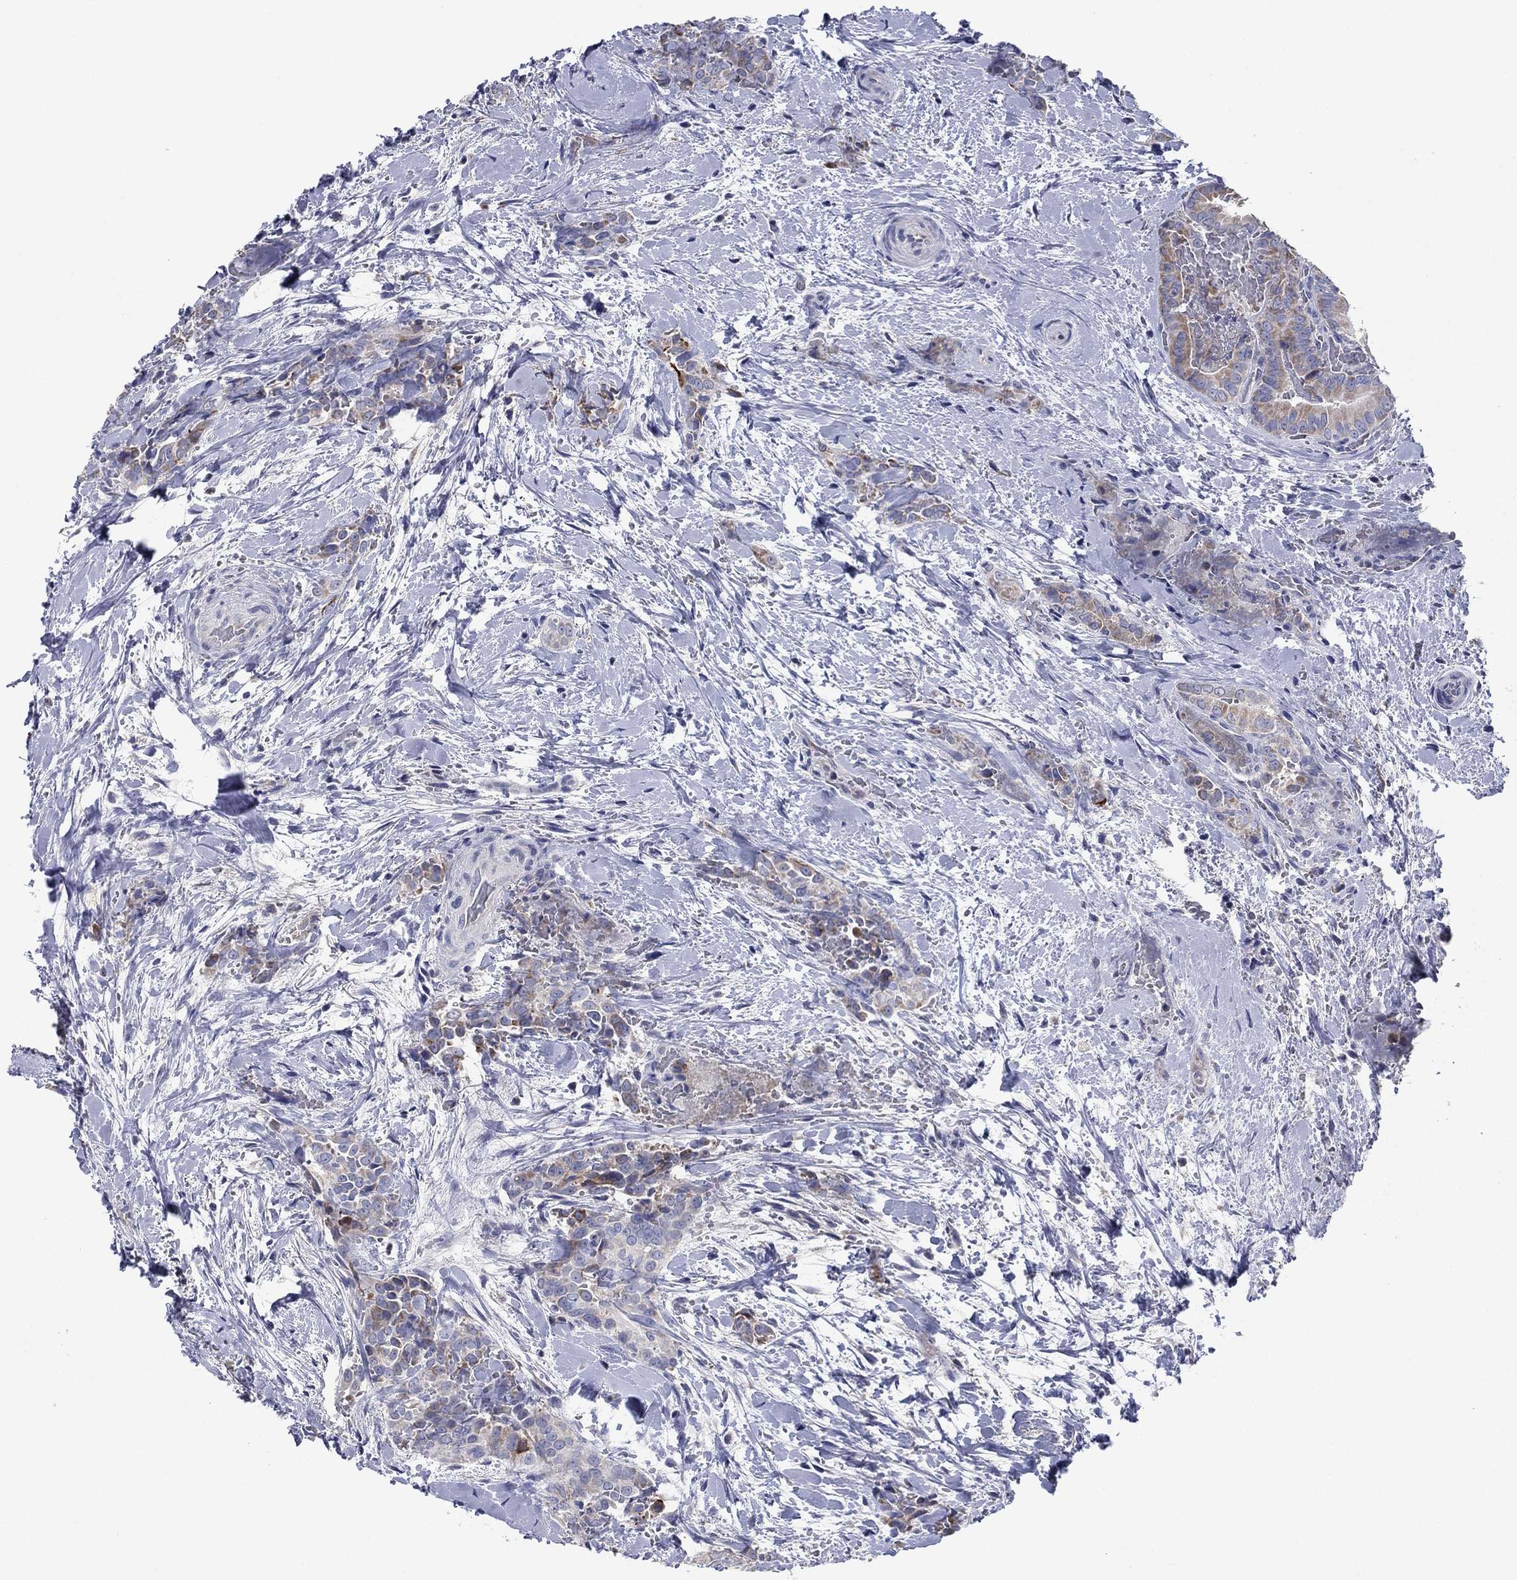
{"staining": {"intensity": "moderate", "quantity": "<25%", "location": "cytoplasmic/membranous"}, "tissue": "thyroid cancer", "cell_type": "Tumor cells", "image_type": "cancer", "snomed": [{"axis": "morphology", "description": "Papillary adenocarcinoma, NOS"}, {"axis": "topography", "description": "Thyroid gland"}], "caption": "Immunohistochemical staining of human thyroid cancer reveals low levels of moderate cytoplasmic/membranous protein positivity in approximately <25% of tumor cells. (Stains: DAB (3,3'-diaminobenzidine) in brown, nuclei in blue, Microscopy: brightfield microscopy at high magnification).", "gene": "PTGDS", "patient": {"sex": "male", "age": 61}}